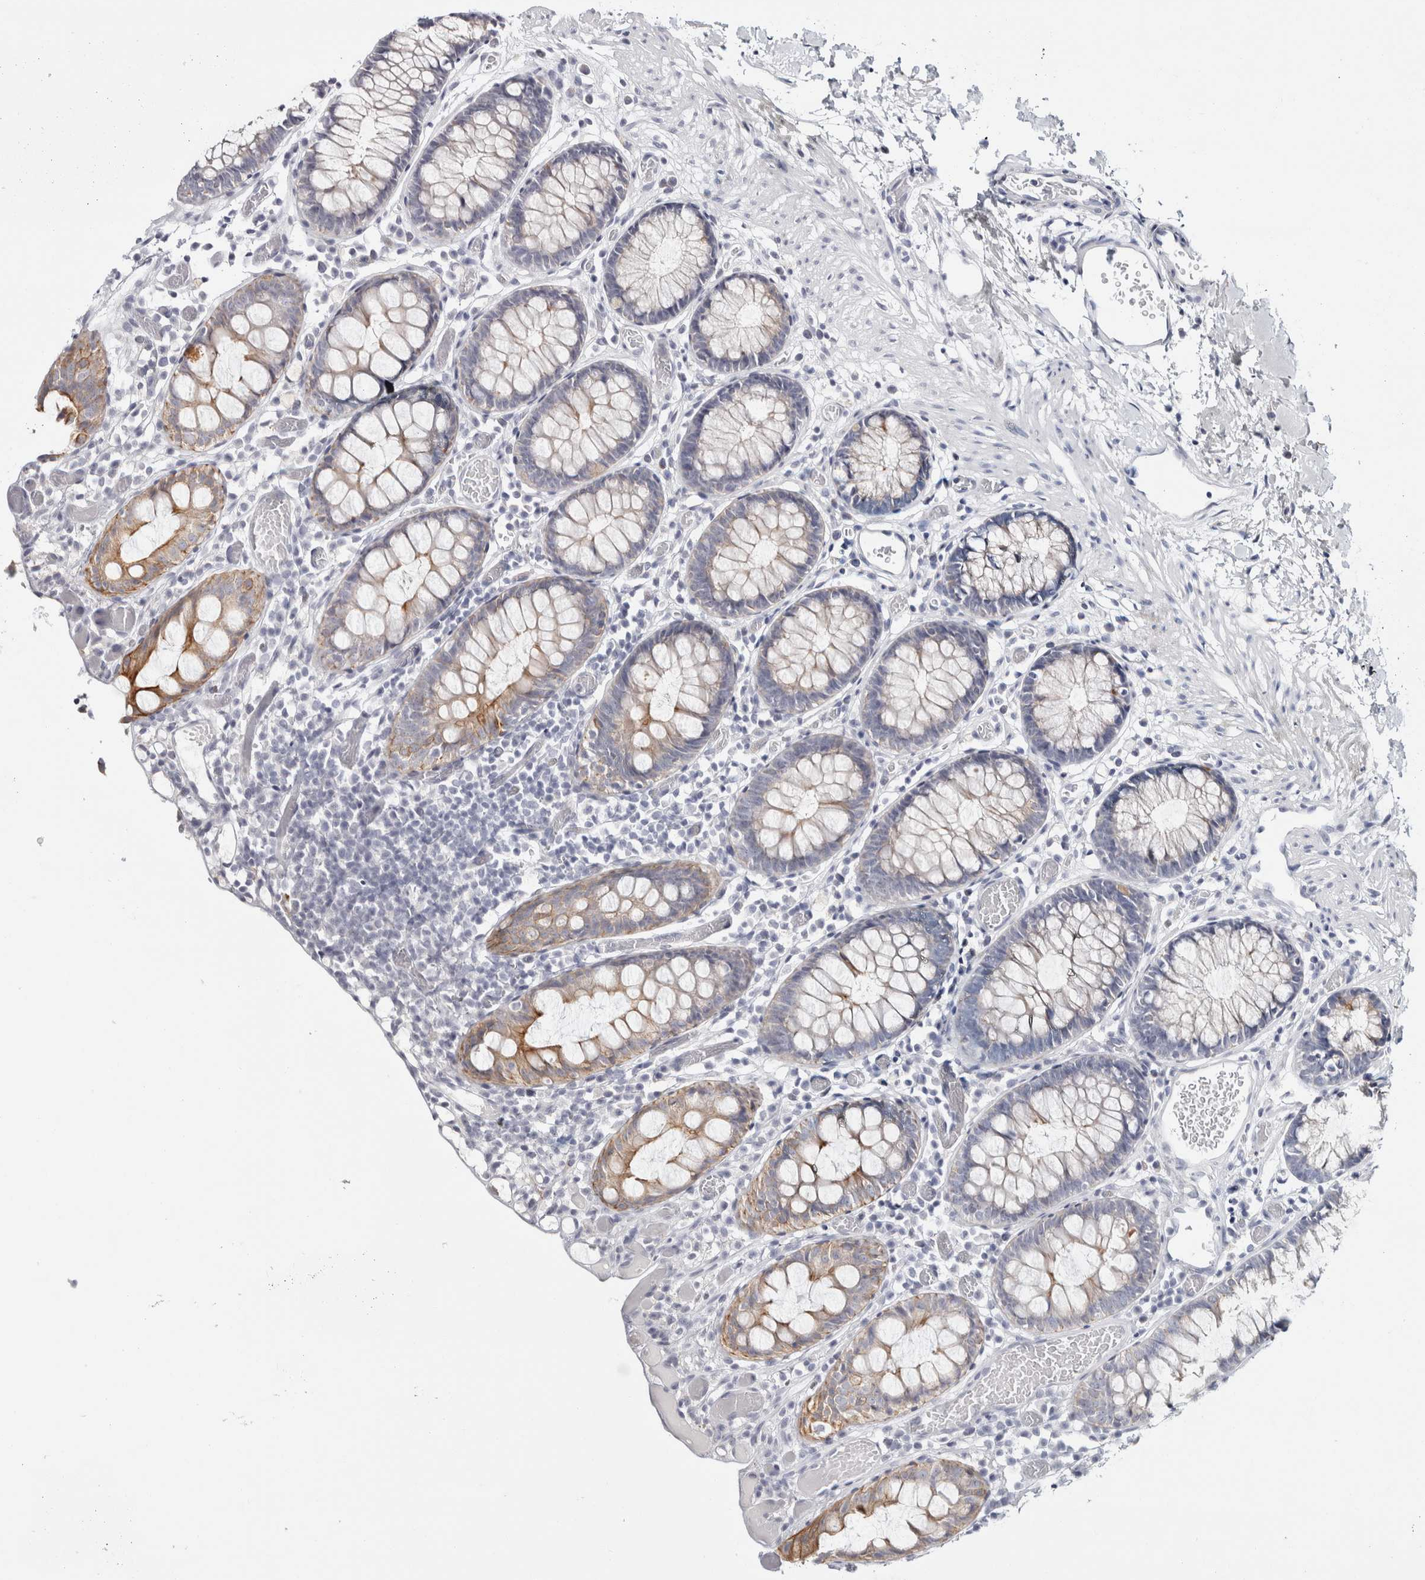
{"staining": {"intensity": "negative", "quantity": "none", "location": "none"}, "tissue": "colon", "cell_type": "Endothelial cells", "image_type": "normal", "snomed": [{"axis": "morphology", "description": "Normal tissue, NOS"}, {"axis": "topography", "description": "Colon"}], "caption": "Immunohistochemical staining of benign human colon displays no significant positivity in endothelial cells.", "gene": "RPH3AL", "patient": {"sex": "male", "age": 14}}